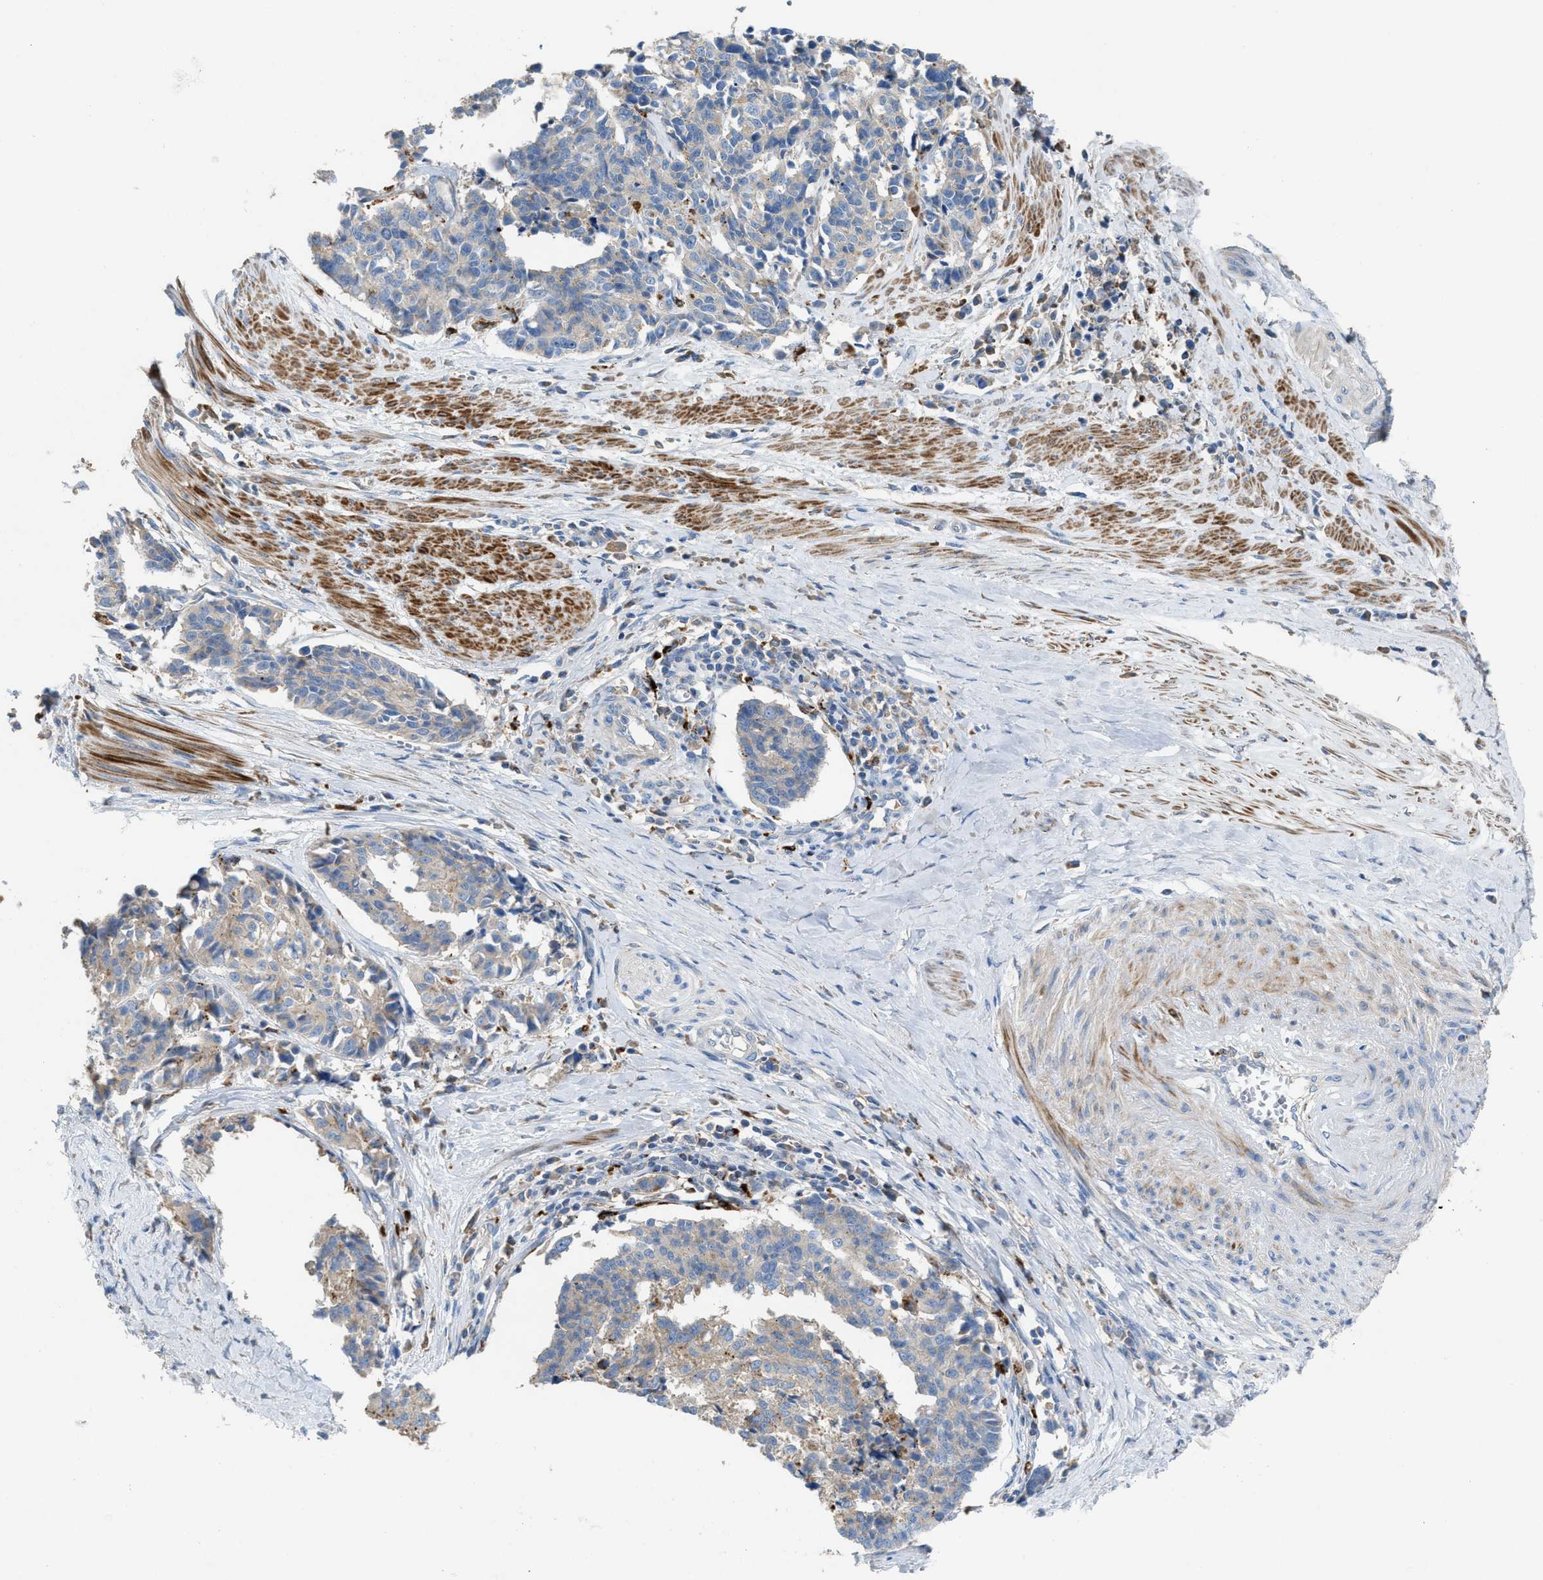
{"staining": {"intensity": "negative", "quantity": "none", "location": "none"}, "tissue": "cervical cancer", "cell_type": "Tumor cells", "image_type": "cancer", "snomed": [{"axis": "morphology", "description": "Normal tissue, NOS"}, {"axis": "morphology", "description": "Squamous cell carcinoma, NOS"}, {"axis": "topography", "description": "Cervix"}], "caption": "This is a image of IHC staining of cervical cancer, which shows no expression in tumor cells.", "gene": "AOAH", "patient": {"sex": "female", "age": 35}}